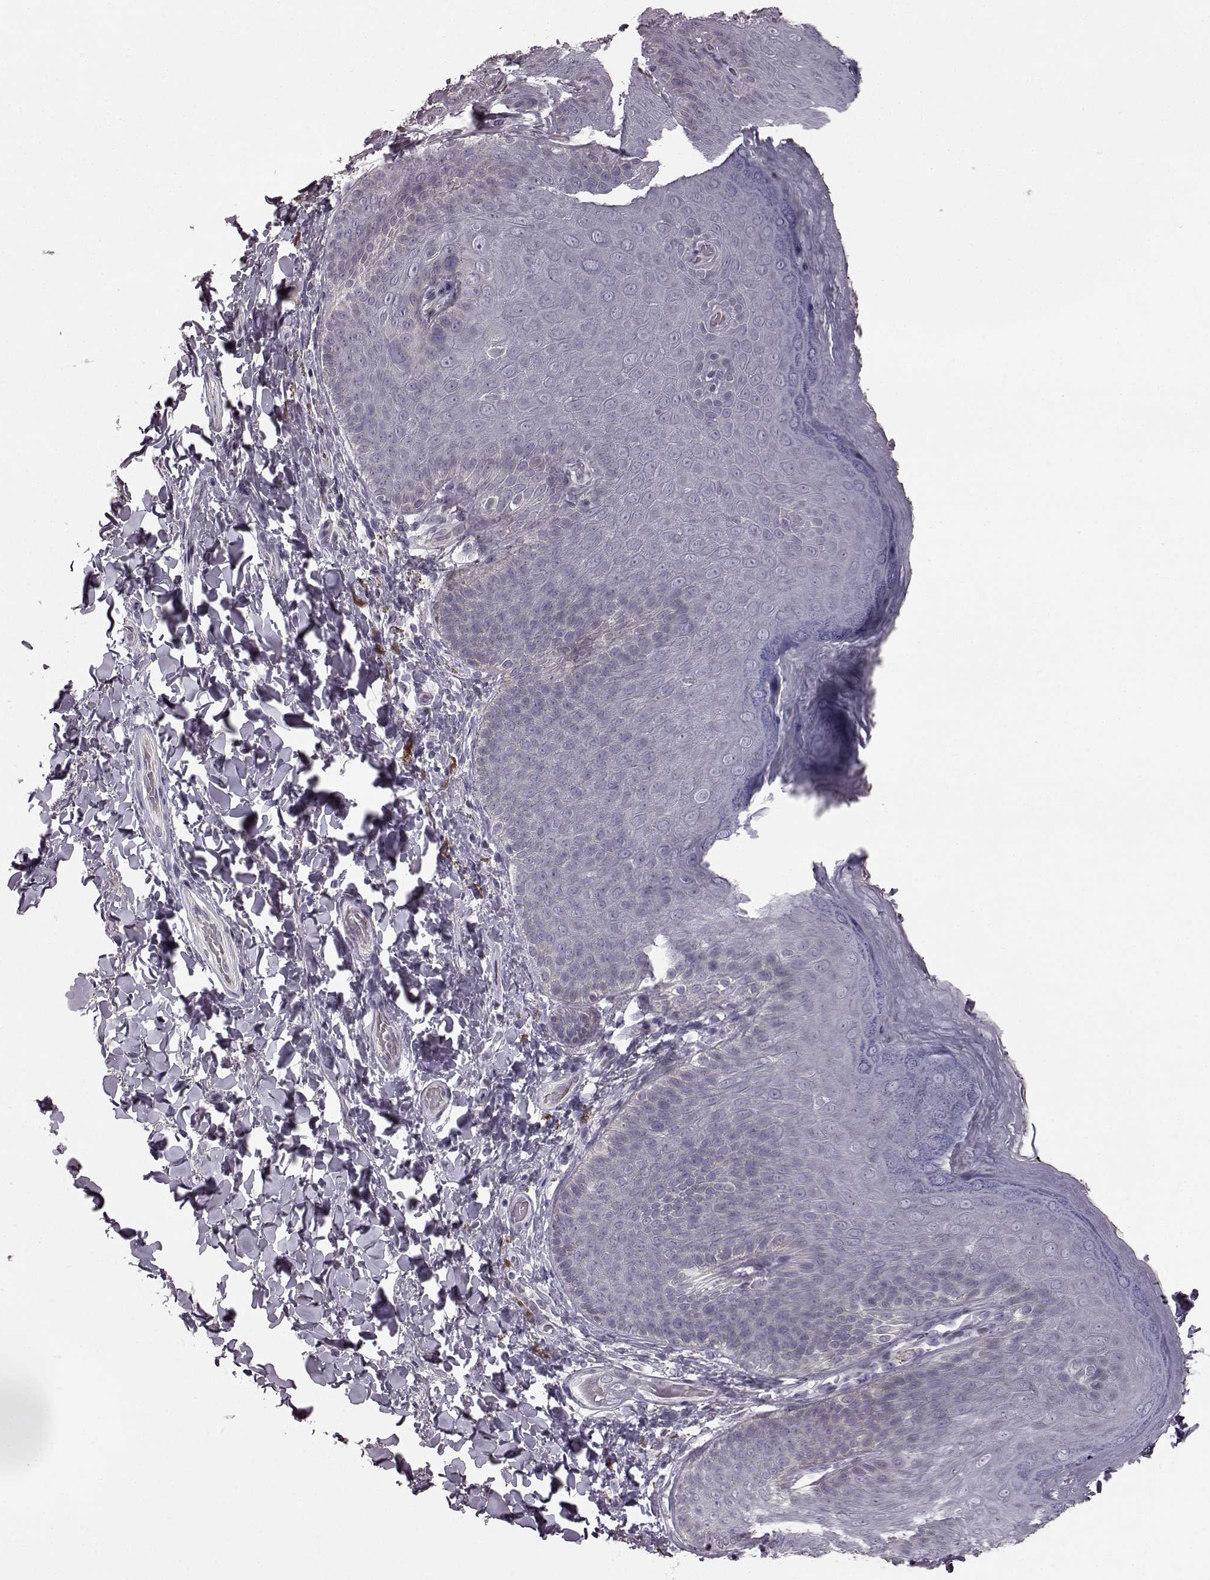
{"staining": {"intensity": "negative", "quantity": "none", "location": "none"}, "tissue": "skin", "cell_type": "Epidermal cells", "image_type": "normal", "snomed": [{"axis": "morphology", "description": "Normal tissue, NOS"}, {"axis": "topography", "description": "Anal"}], "caption": "IHC of normal human skin displays no staining in epidermal cells.", "gene": "TCHHL1", "patient": {"sex": "male", "age": 53}}